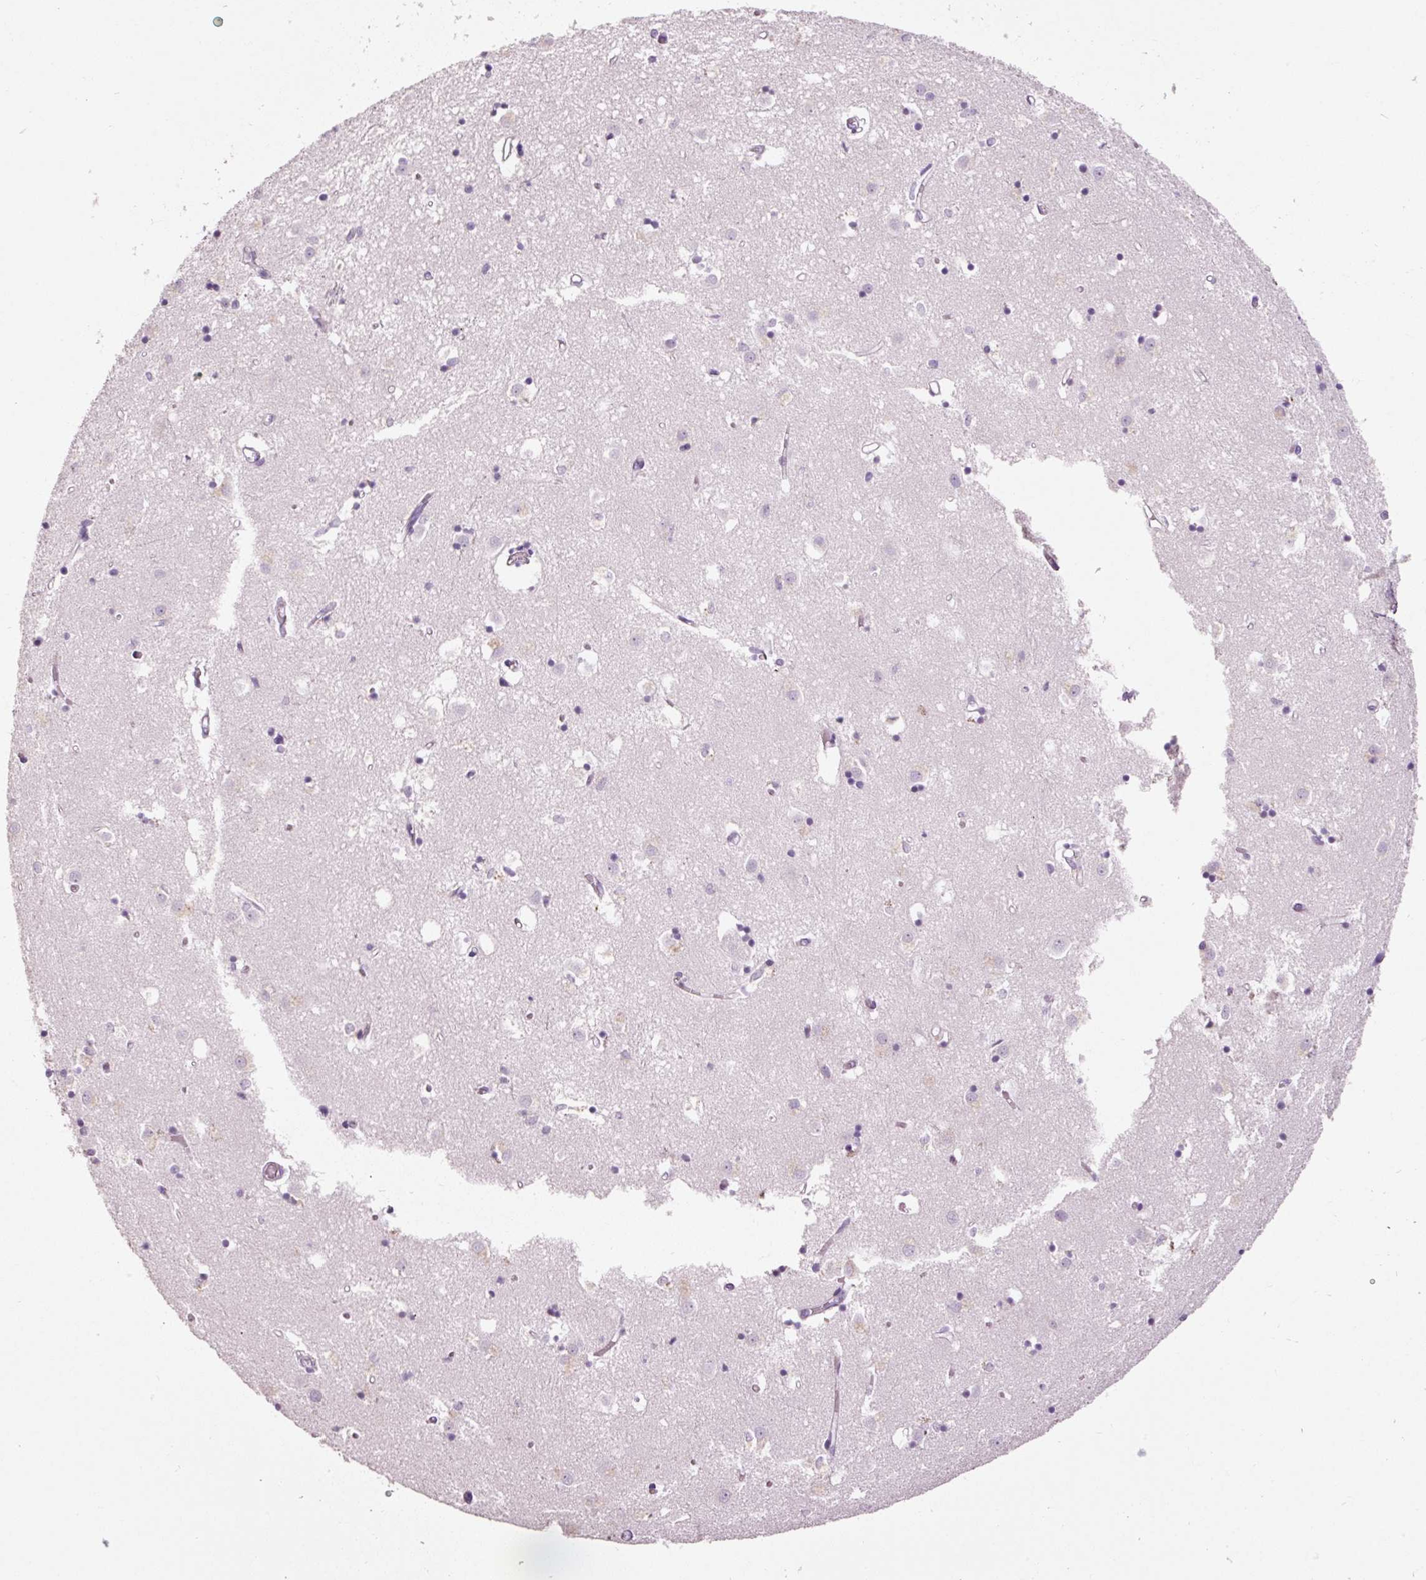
{"staining": {"intensity": "negative", "quantity": "none", "location": "none"}, "tissue": "caudate", "cell_type": "Glial cells", "image_type": "normal", "snomed": [{"axis": "morphology", "description": "Normal tissue, NOS"}, {"axis": "topography", "description": "Lateral ventricle wall"}], "caption": "Immunohistochemical staining of unremarkable caudate reveals no significant positivity in glial cells. Nuclei are stained in blue.", "gene": "MUC5AC", "patient": {"sex": "male", "age": 70}}